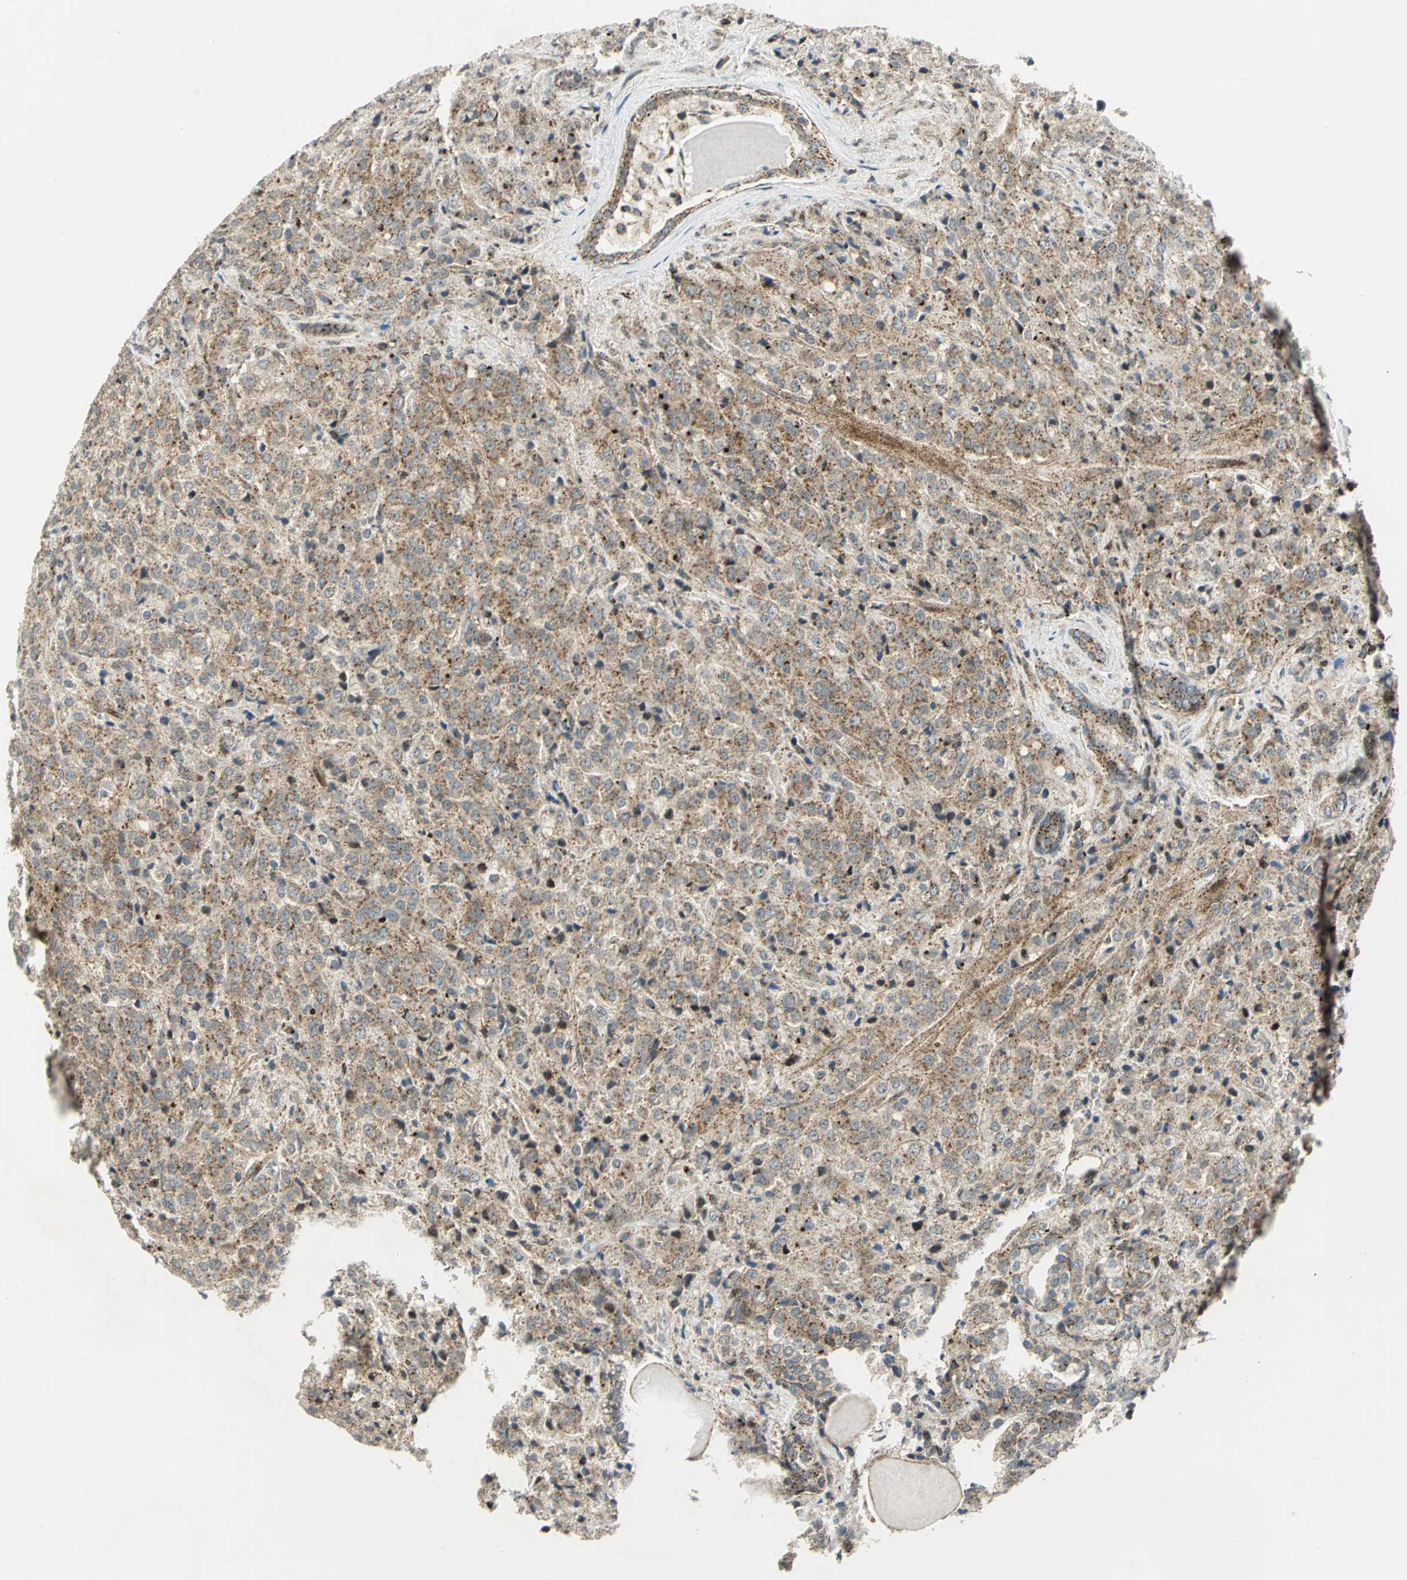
{"staining": {"intensity": "moderate", "quantity": ">75%", "location": "cytoplasmic/membranous"}, "tissue": "prostate cancer", "cell_type": "Tumor cells", "image_type": "cancer", "snomed": [{"axis": "morphology", "description": "Adenocarcinoma, Medium grade"}, {"axis": "topography", "description": "Prostate"}], "caption": "The image exhibits a brown stain indicating the presence of a protein in the cytoplasmic/membranous of tumor cells in adenocarcinoma (medium-grade) (prostate). (DAB IHC, brown staining for protein, blue staining for nuclei).", "gene": "ATP6V1A", "patient": {"sex": "male", "age": 70}}